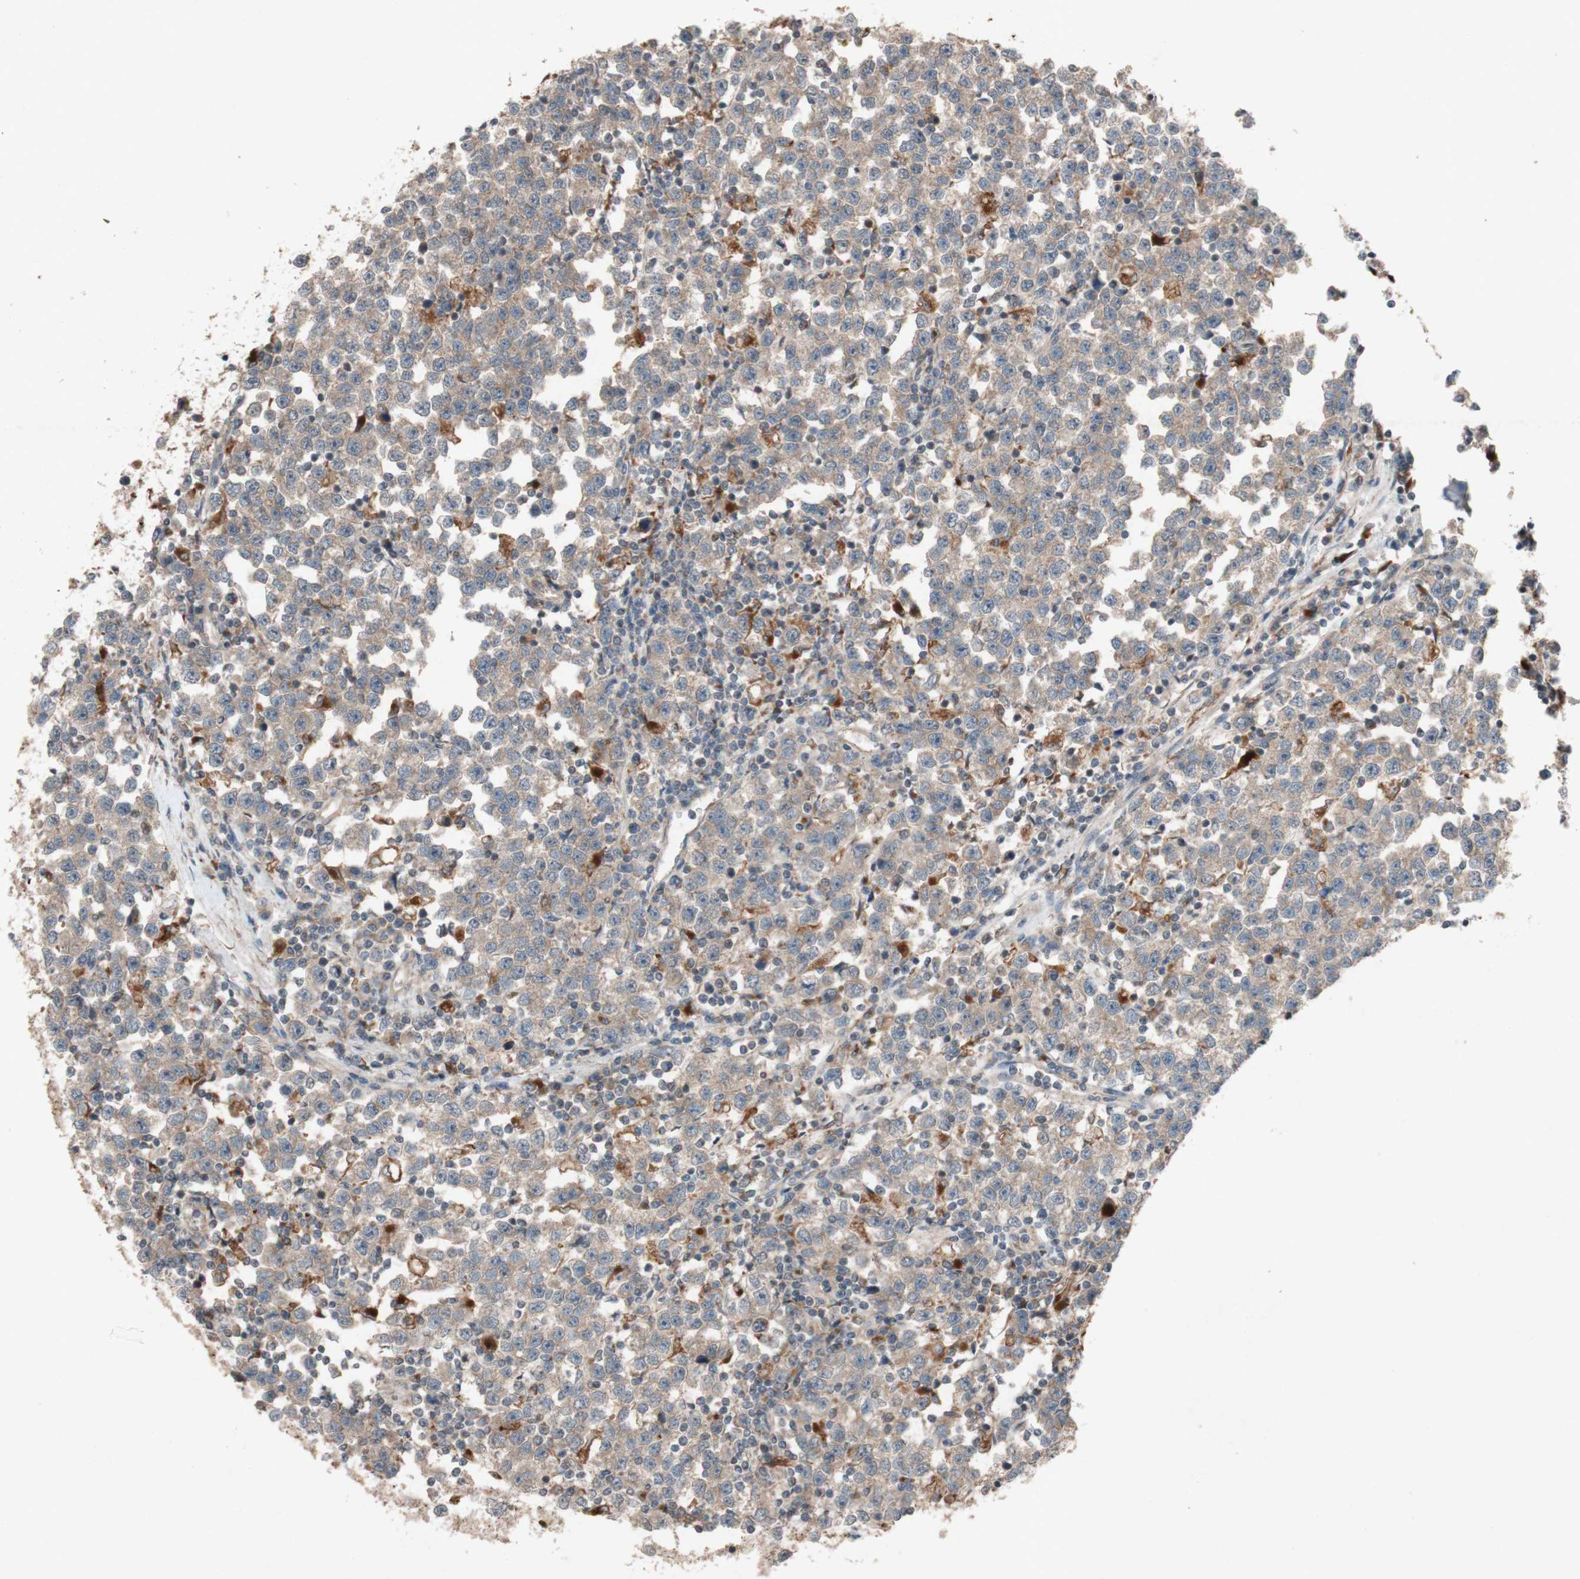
{"staining": {"intensity": "weak", "quantity": ">75%", "location": "cytoplasmic/membranous"}, "tissue": "testis cancer", "cell_type": "Tumor cells", "image_type": "cancer", "snomed": [{"axis": "morphology", "description": "Seminoma, NOS"}, {"axis": "topography", "description": "Testis"}], "caption": "Weak cytoplasmic/membranous expression is seen in about >75% of tumor cells in seminoma (testis).", "gene": "ATP6V1F", "patient": {"sex": "male", "age": 43}}